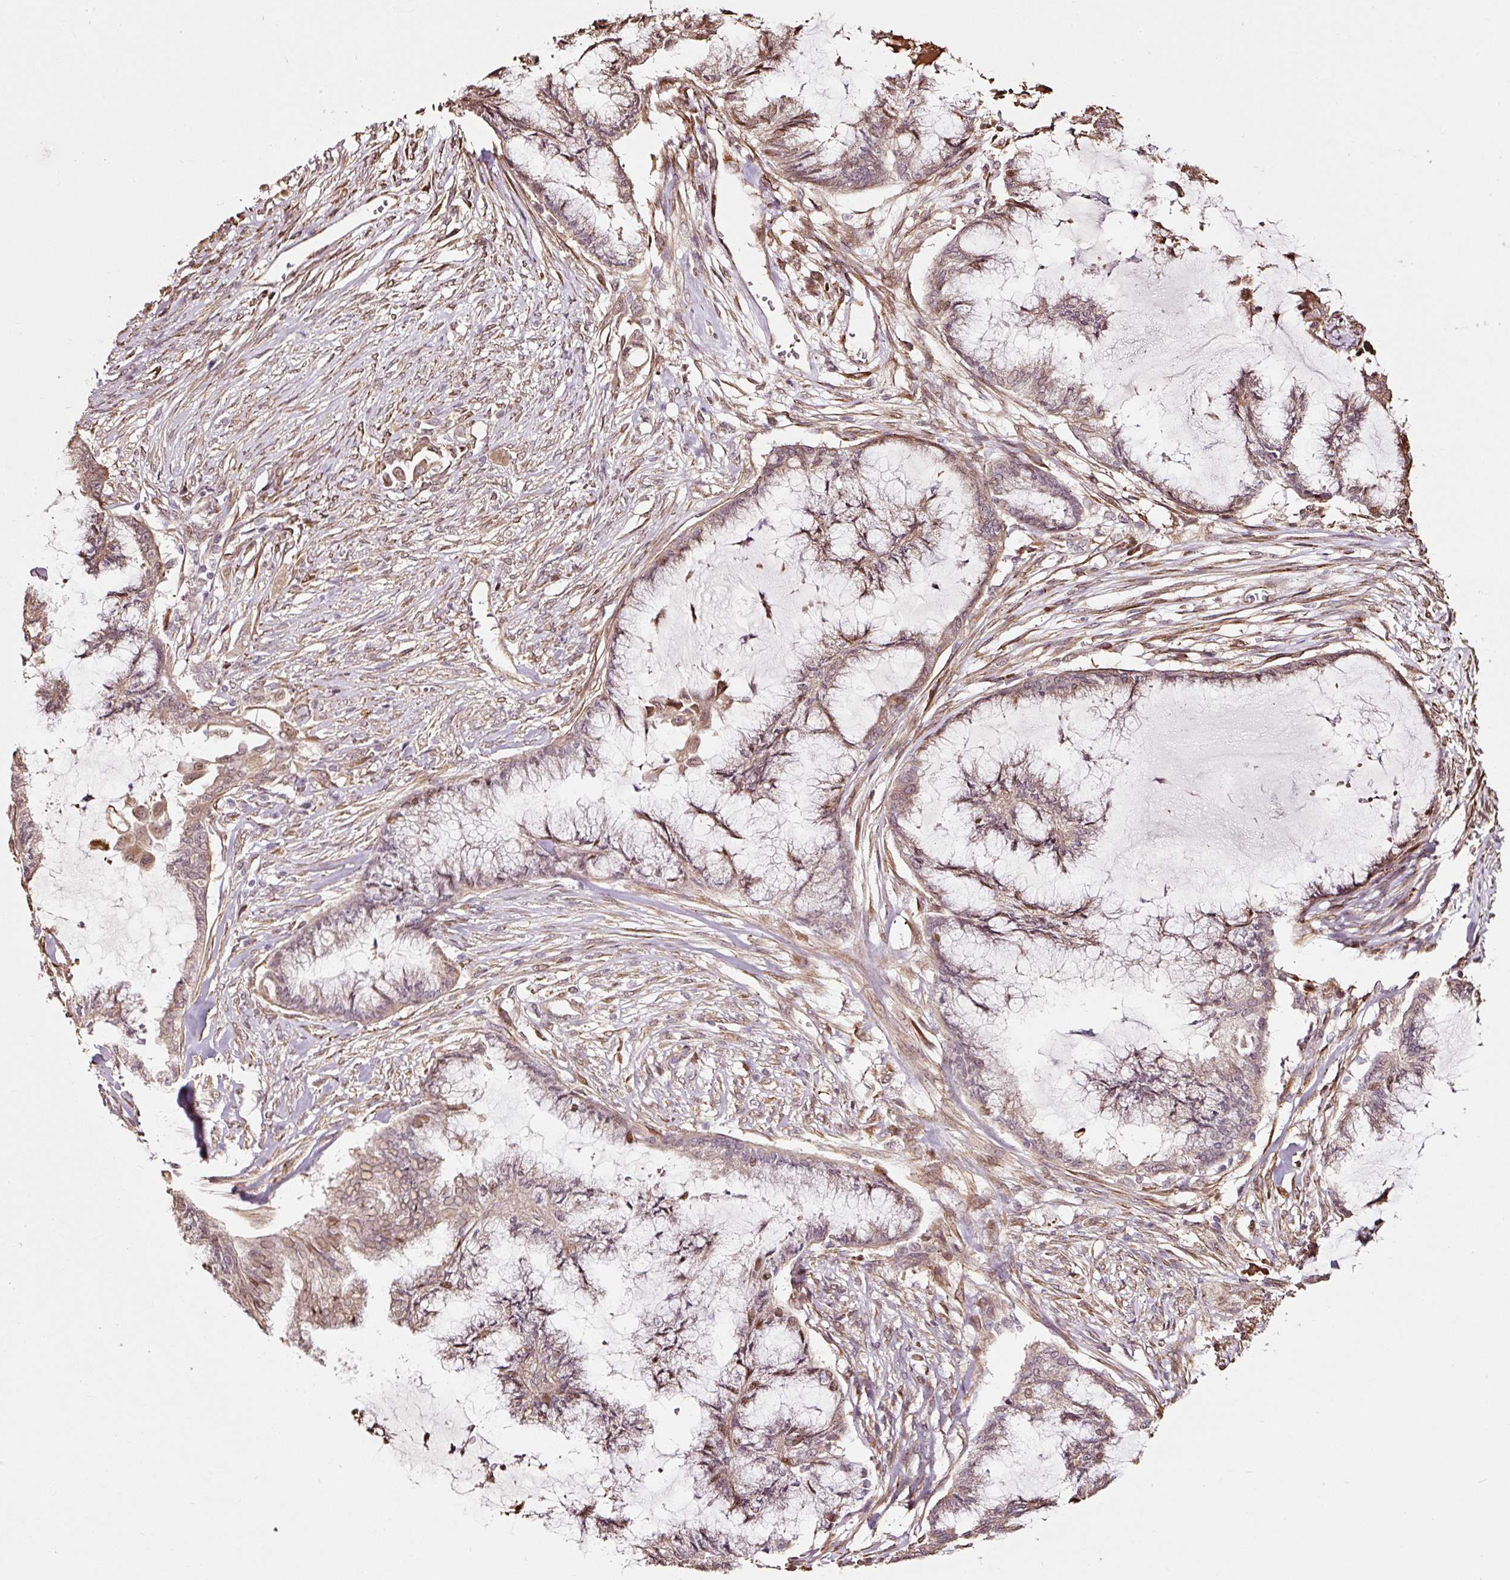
{"staining": {"intensity": "weak", "quantity": "25%-75%", "location": "cytoplasmic/membranous,nuclear"}, "tissue": "endometrial cancer", "cell_type": "Tumor cells", "image_type": "cancer", "snomed": [{"axis": "morphology", "description": "Adenocarcinoma, NOS"}, {"axis": "topography", "description": "Endometrium"}], "caption": "Immunohistochemistry (DAB) staining of human endometrial adenocarcinoma shows weak cytoplasmic/membranous and nuclear protein positivity in approximately 25%-75% of tumor cells.", "gene": "ETF1", "patient": {"sex": "female", "age": 86}}